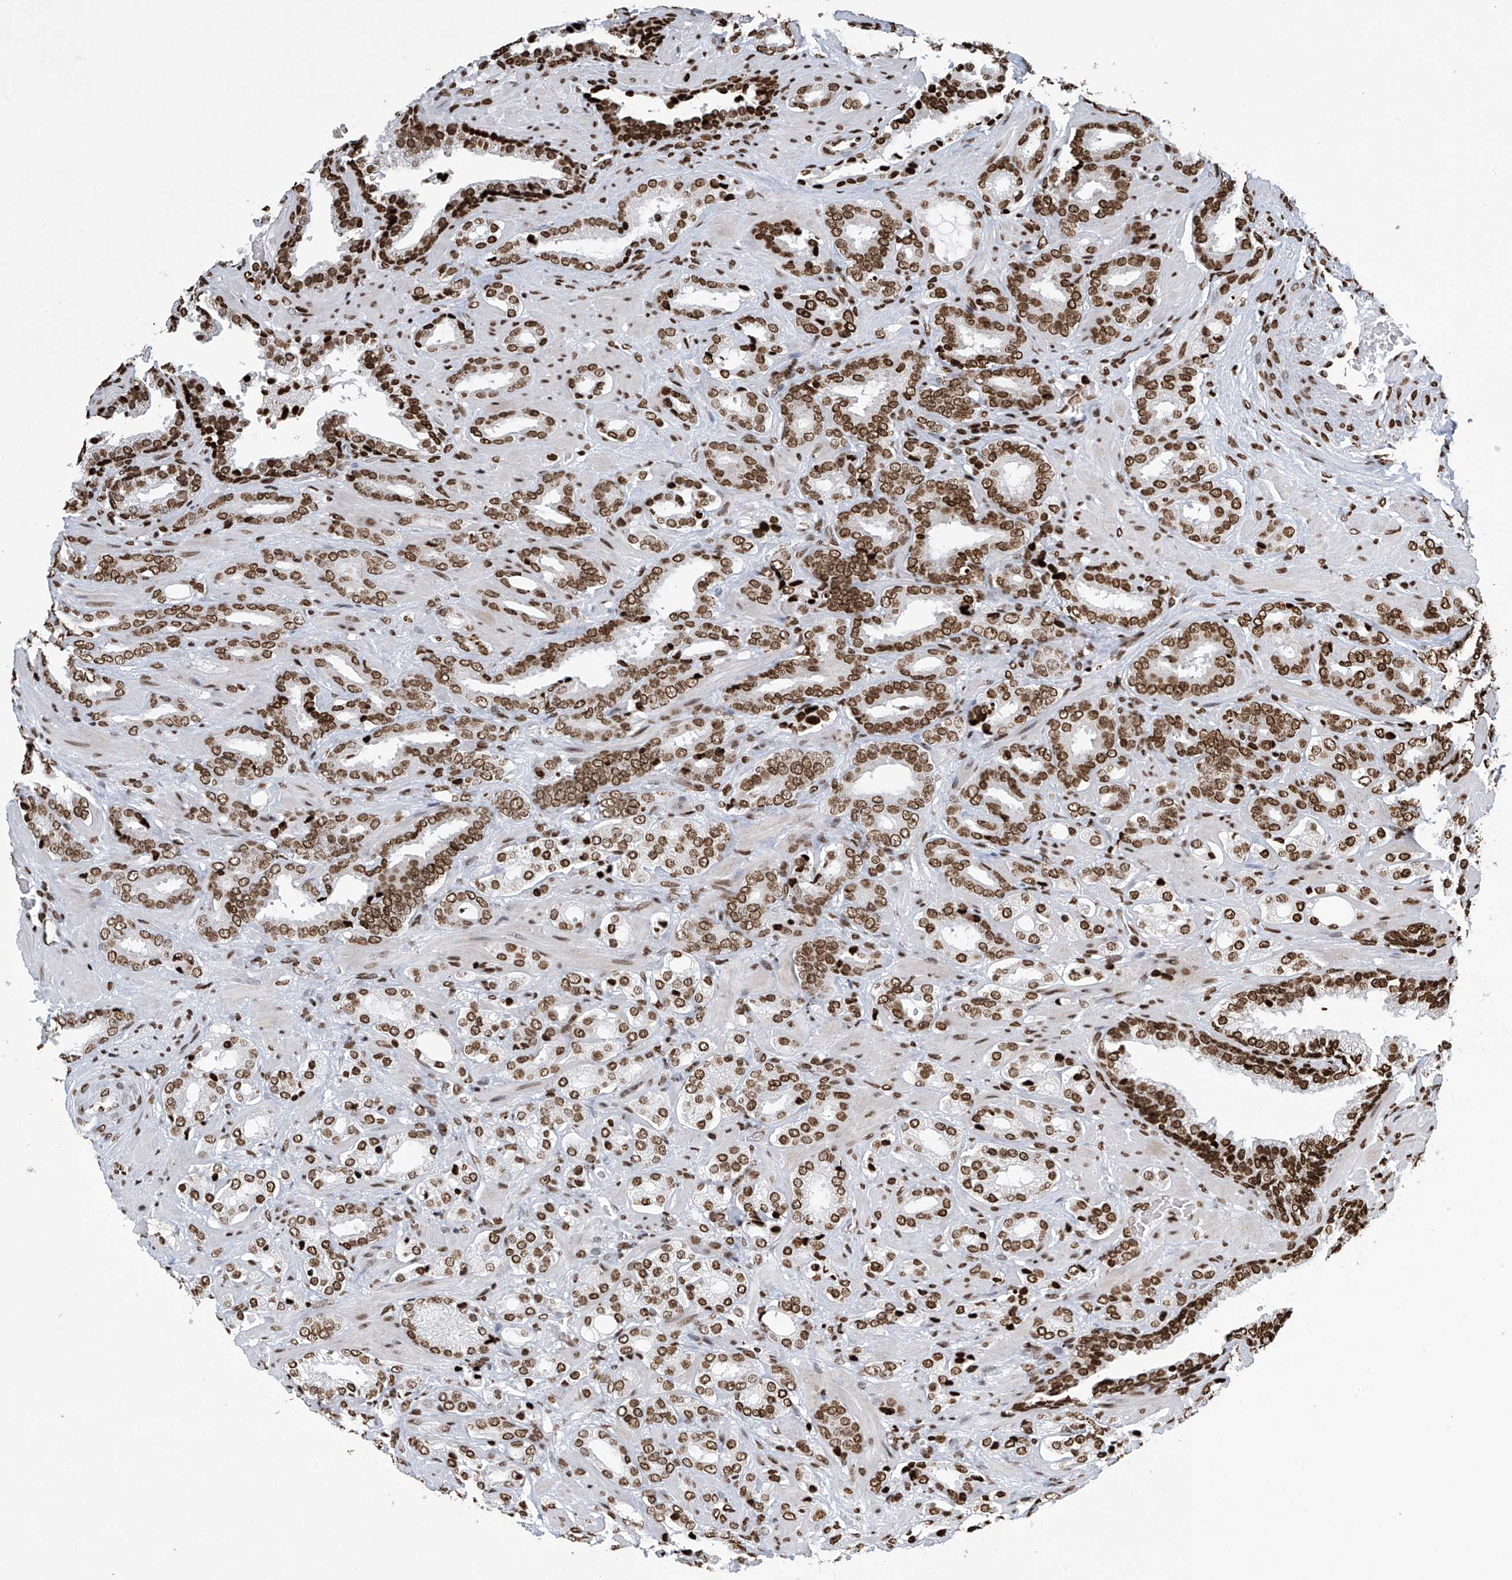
{"staining": {"intensity": "strong", "quantity": ">75%", "location": "nuclear"}, "tissue": "prostate cancer", "cell_type": "Tumor cells", "image_type": "cancer", "snomed": [{"axis": "morphology", "description": "Adenocarcinoma, High grade"}, {"axis": "topography", "description": "Prostate"}], "caption": "A high-resolution micrograph shows IHC staining of prostate high-grade adenocarcinoma, which demonstrates strong nuclear staining in approximately >75% of tumor cells. The staining was performed using DAB to visualize the protein expression in brown, while the nuclei were stained in blue with hematoxylin (Magnification: 20x).", "gene": "H4C16", "patient": {"sex": "male", "age": 64}}